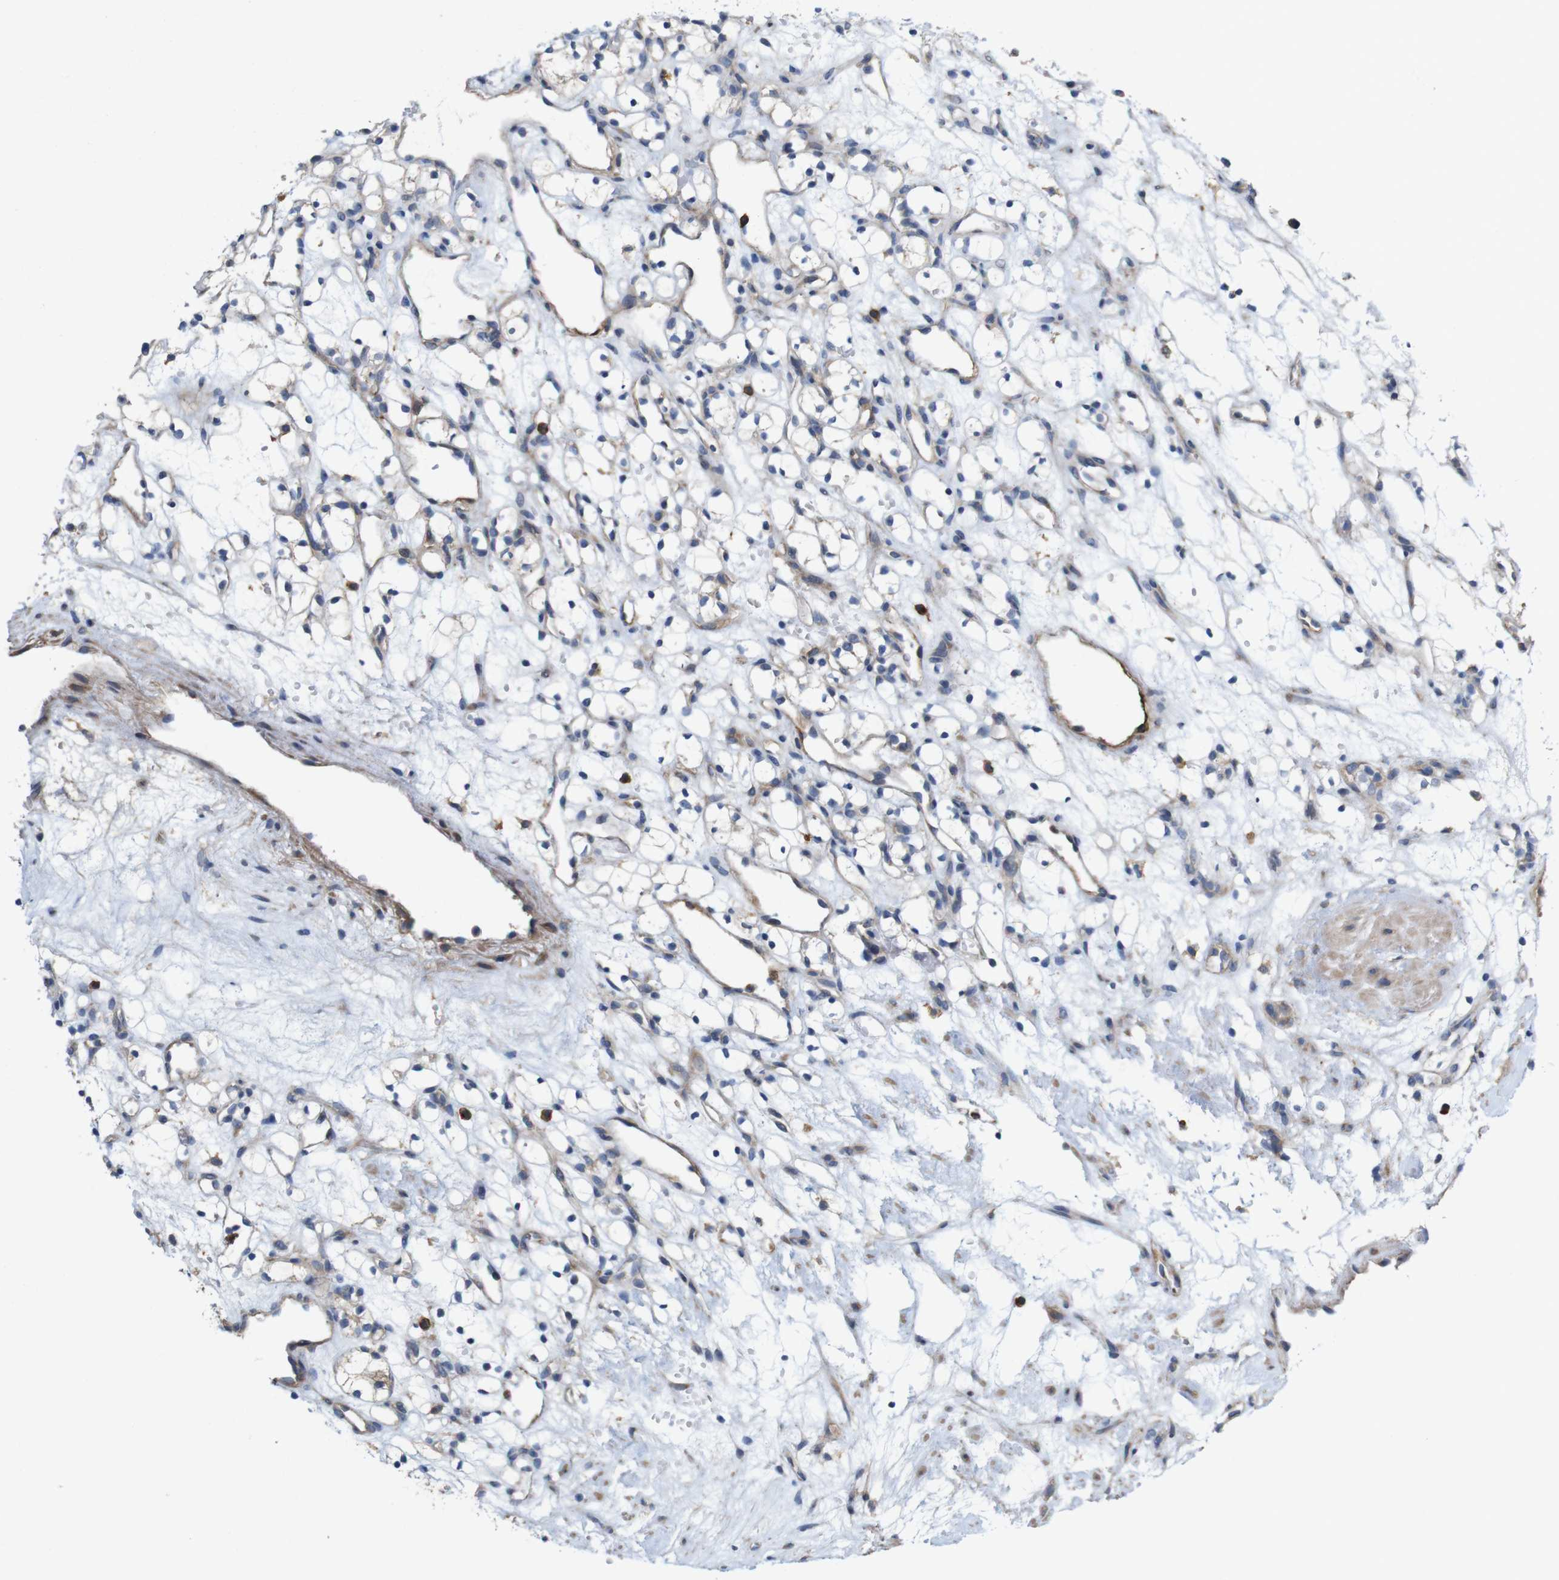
{"staining": {"intensity": "weak", "quantity": "<25%", "location": "cytoplasmic/membranous"}, "tissue": "renal cancer", "cell_type": "Tumor cells", "image_type": "cancer", "snomed": [{"axis": "morphology", "description": "Adenocarcinoma, NOS"}, {"axis": "topography", "description": "Kidney"}], "caption": "Immunohistochemical staining of human renal cancer (adenocarcinoma) demonstrates no significant positivity in tumor cells.", "gene": "SIGLEC8", "patient": {"sex": "female", "age": 60}}